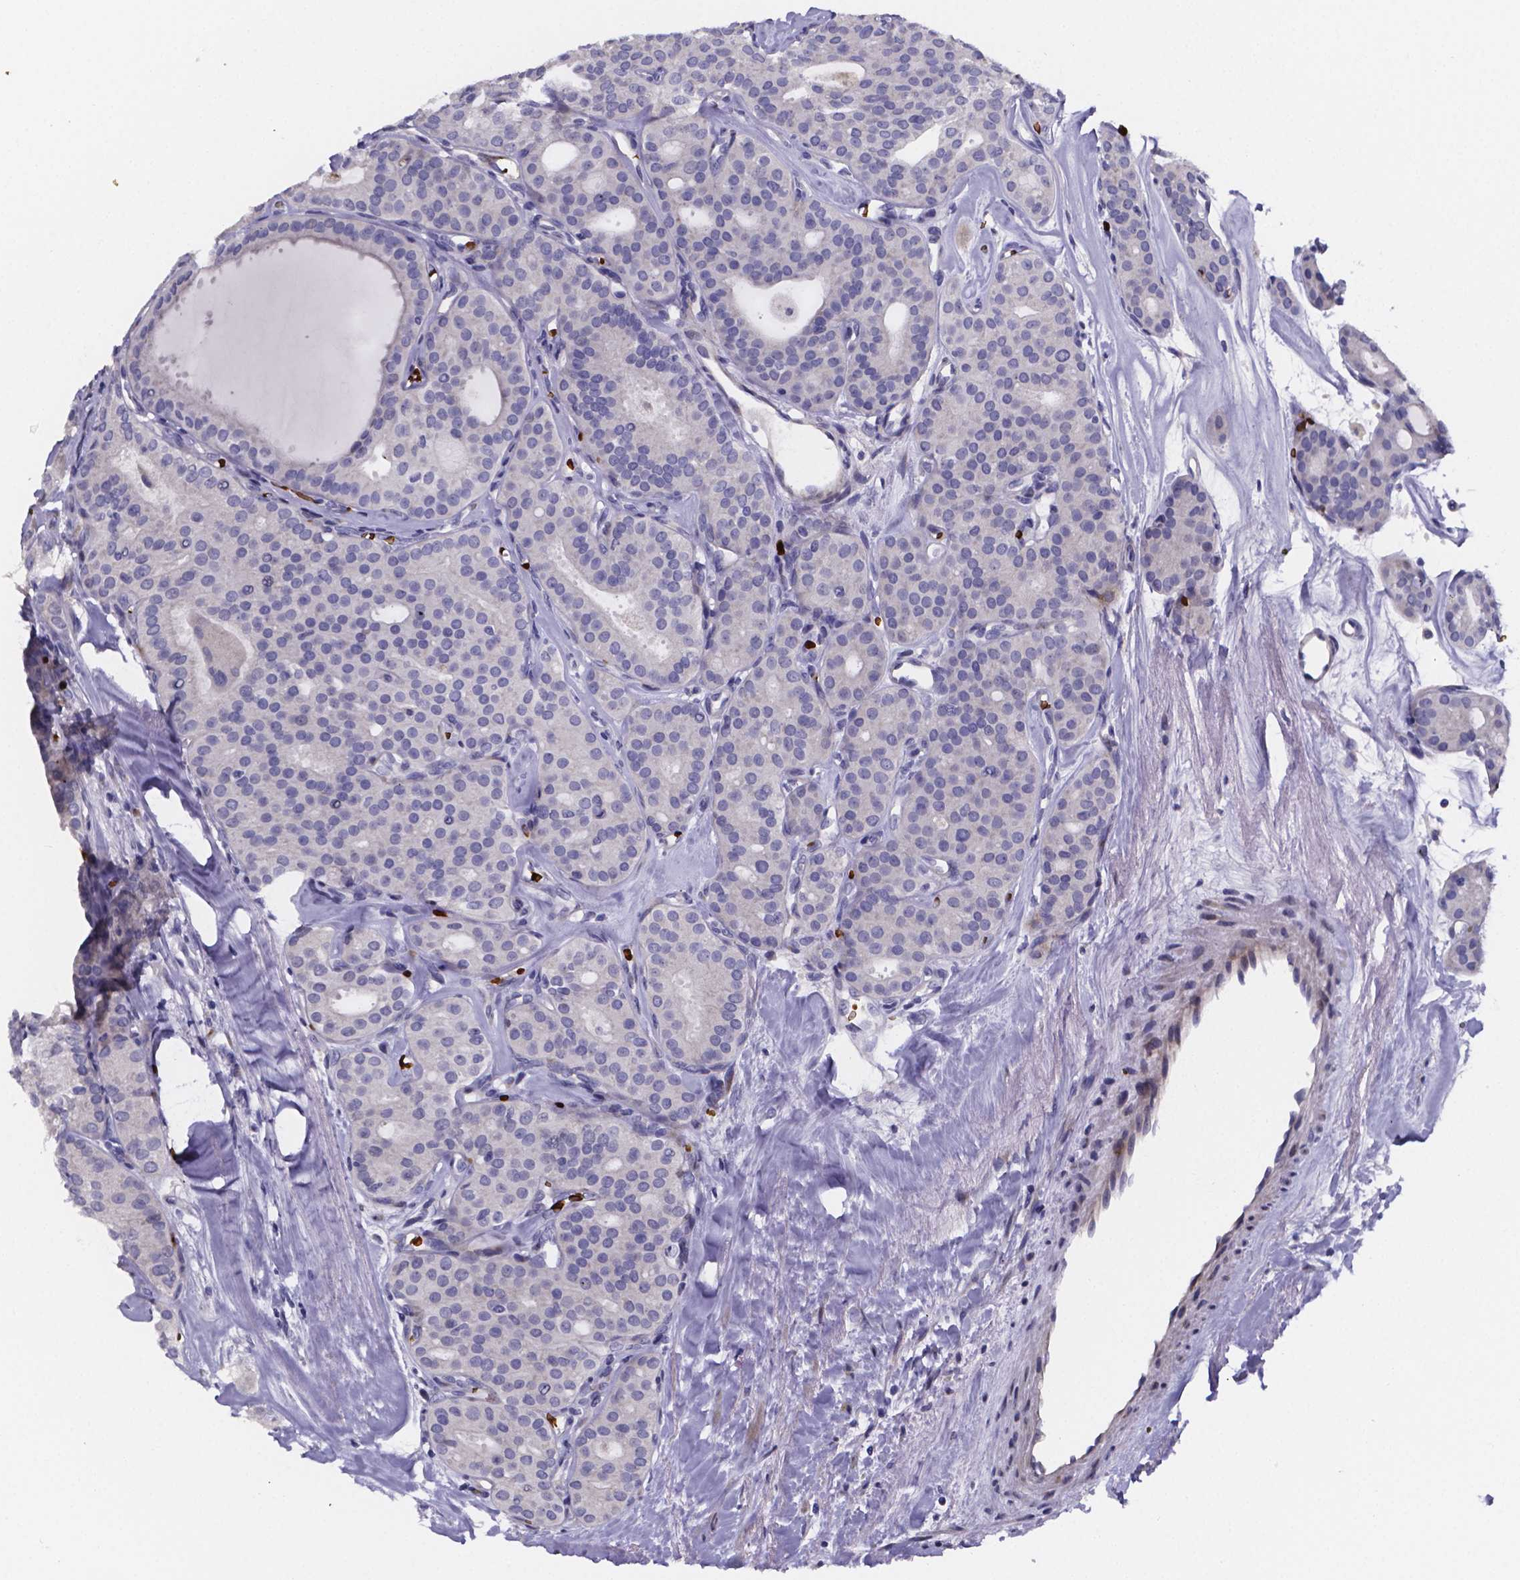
{"staining": {"intensity": "negative", "quantity": "none", "location": "none"}, "tissue": "thyroid cancer", "cell_type": "Tumor cells", "image_type": "cancer", "snomed": [{"axis": "morphology", "description": "Follicular adenoma carcinoma, NOS"}, {"axis": "topography", "description": "Thyroid gland"}], "caption": "Tumor cells are negative for brown protein staining in thyroid cancer.", "gene": "GABRA3", "patient": {"sex": "male", "age": 75}}